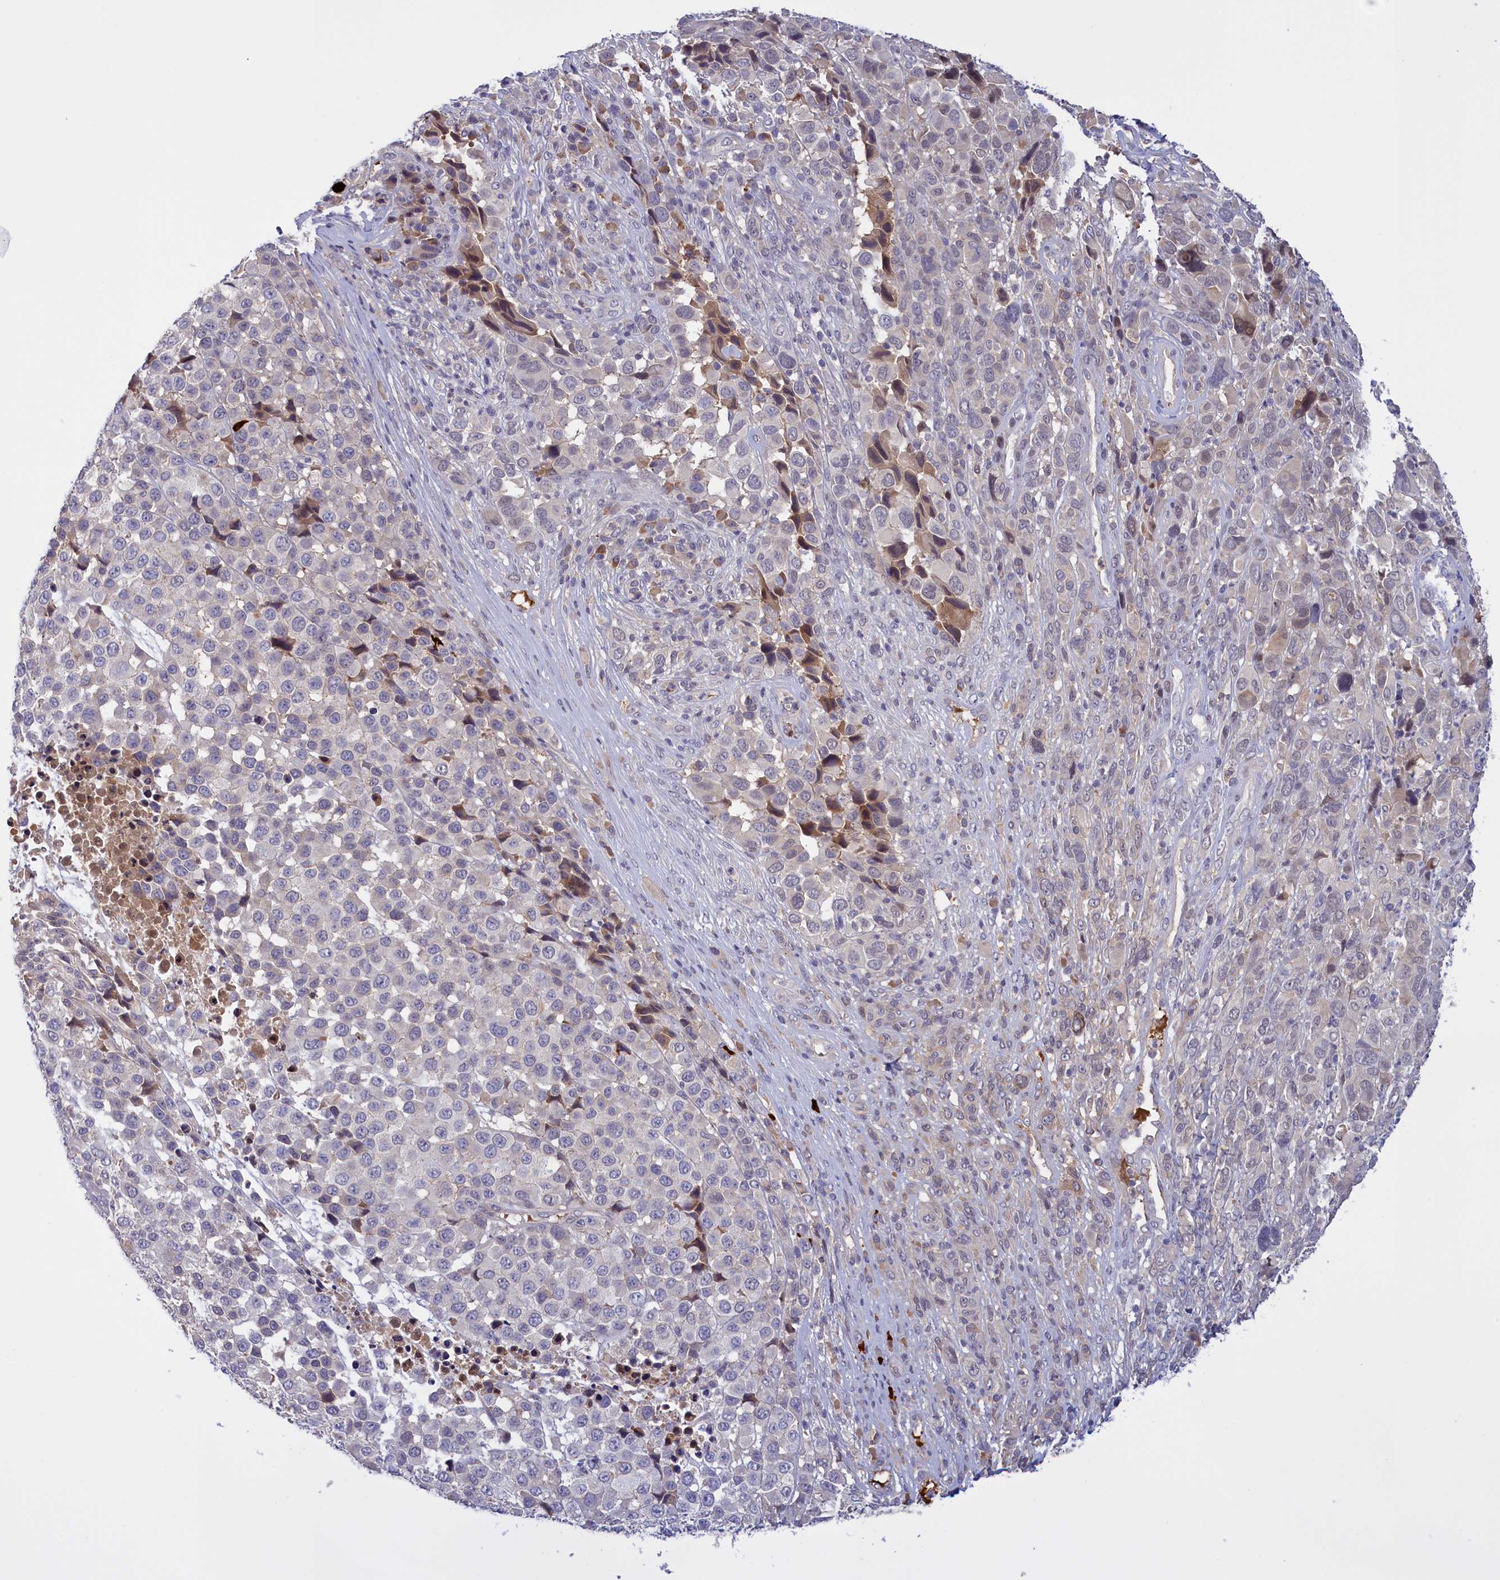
{"staining": {"intensity": "negative", "quantity": "none", "location": "none"}, "tissue": "melanoma", "cell_type": "Tumor cells", "image_type": "cancer", "snomed": [{"axis": "morphology", "description": "Malignant melanoma, NOS"}, {"axis": "topography", "description": "Skin of trunk"}], "caption": "A high-resolution micrograph shows immunohistochemistry staining of malignant melanoma, which shows no significant staining in tumor cells. The staining is performed using DAB brown chromogen with nuclei counter-stained in using hematoxylin.", "gene": "RRAD", "patient": {"sex": "male", "age": 71}}